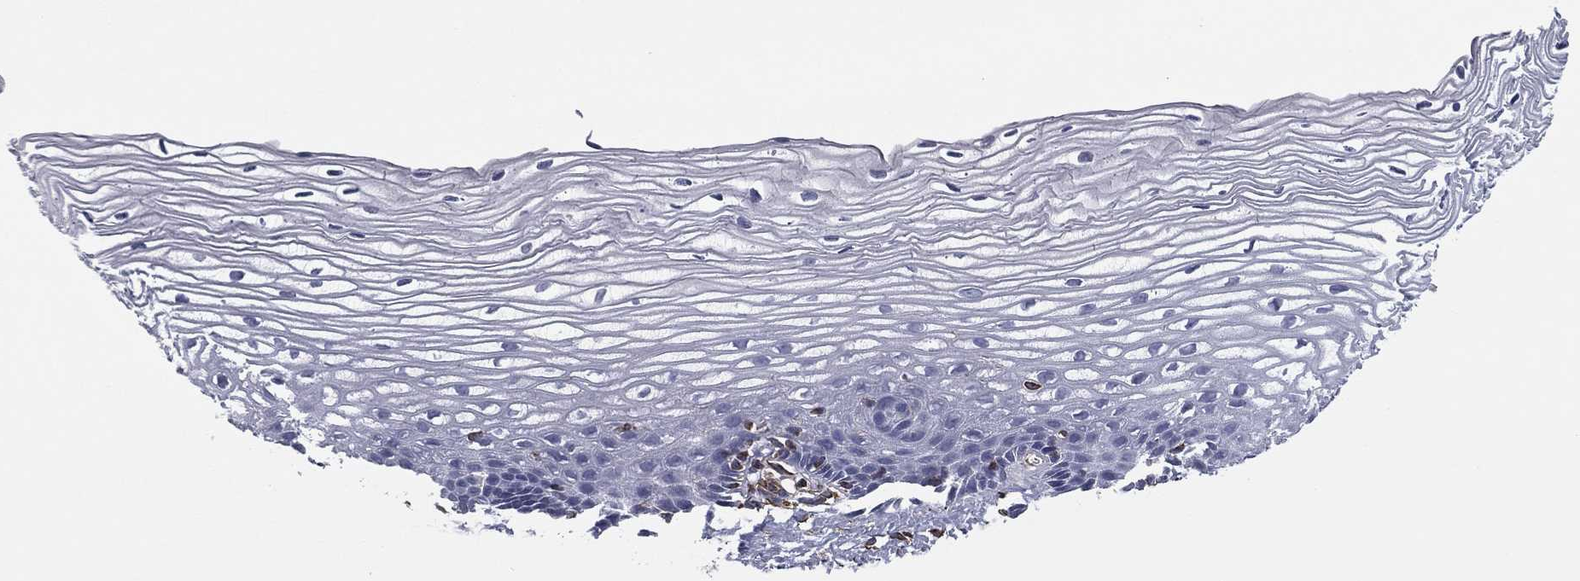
{"staining": {"intensity": "negative", "quantity": "none", "location": "none"}, "tissue": "cervix", "cell_type": "Squamous epithelial cells", "image_type": "normal", "snomed": [{"axis": "morphology", "description": "Normal tissue, NOS"}, {"axis": "topography", "description": "Cervix"}], "caption": "An image of cervix stained for a protein shows no brown staining in squamous epithelial cells.", "gene": "SCUBE1", "patient": {"sex": "female", "age": 40}}